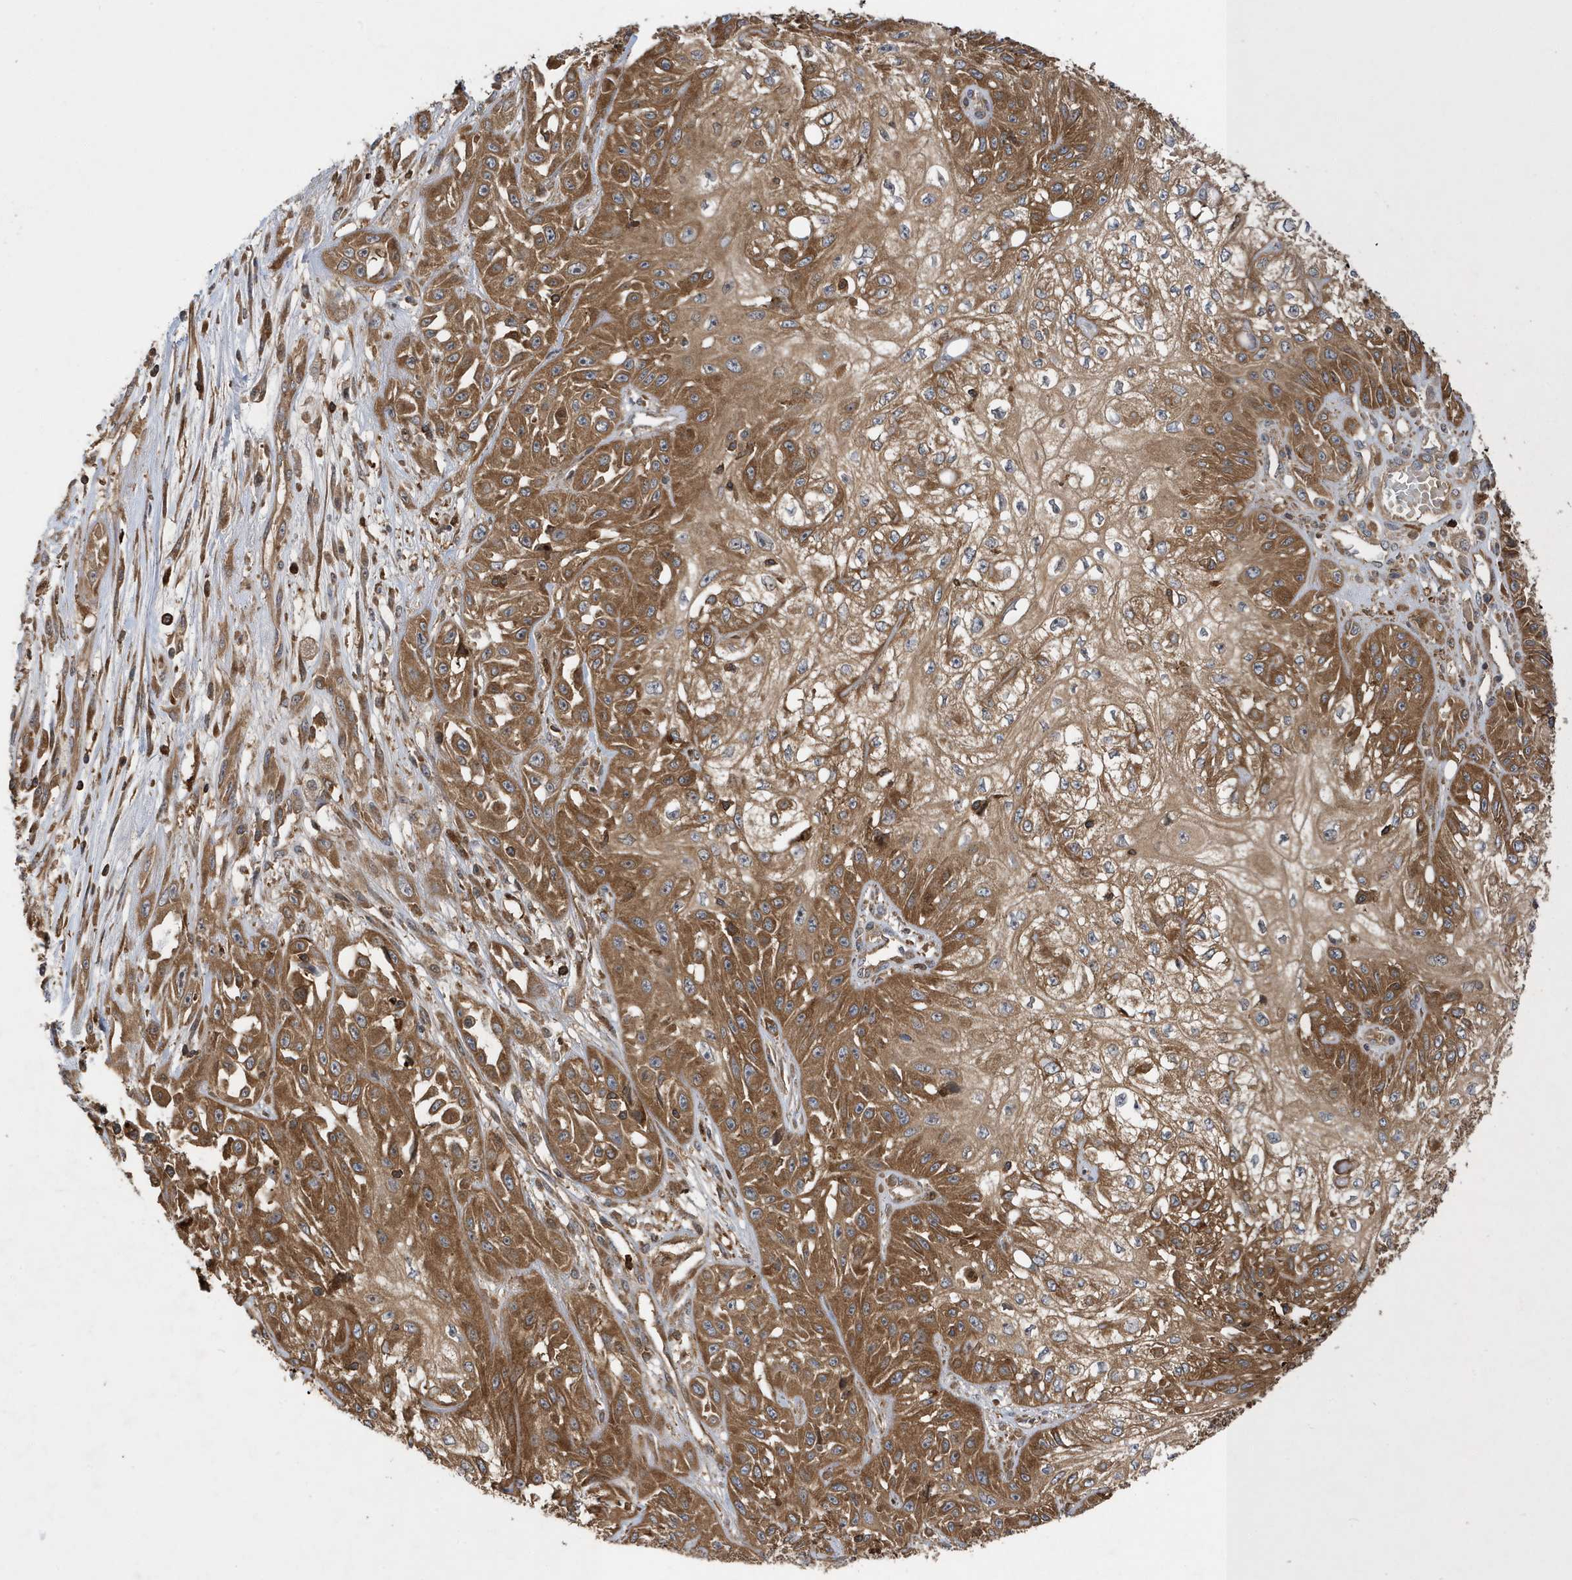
{"staining": {"intensity": "strong", "quantity": "25%-75%", "location": "cytoplasmic/membranous"}, "tissue": "skin cancer", "cell_type": "Tumor cells", "image_type": "cancer", "snomed": [{"axis": "morphology", "description": "Squamous cell carcinoma, NOS"}, {"axis": "morphology", "description": "Squamous cell carcinoma, metastatic, NOS"}, {"axis": "topography", "description": "Skin"}, {"axis": "topography", "description": "Lymph node"}], "caption": "Immunohistochemistry (DAB) staining of human skin cancer demonstrates strong cytoplasmic/membranous protein expression in approximately 25%-75% of tumor cells.", "gene": "LAPTM4A", "patient": {"sex": "male", "age": 75}}